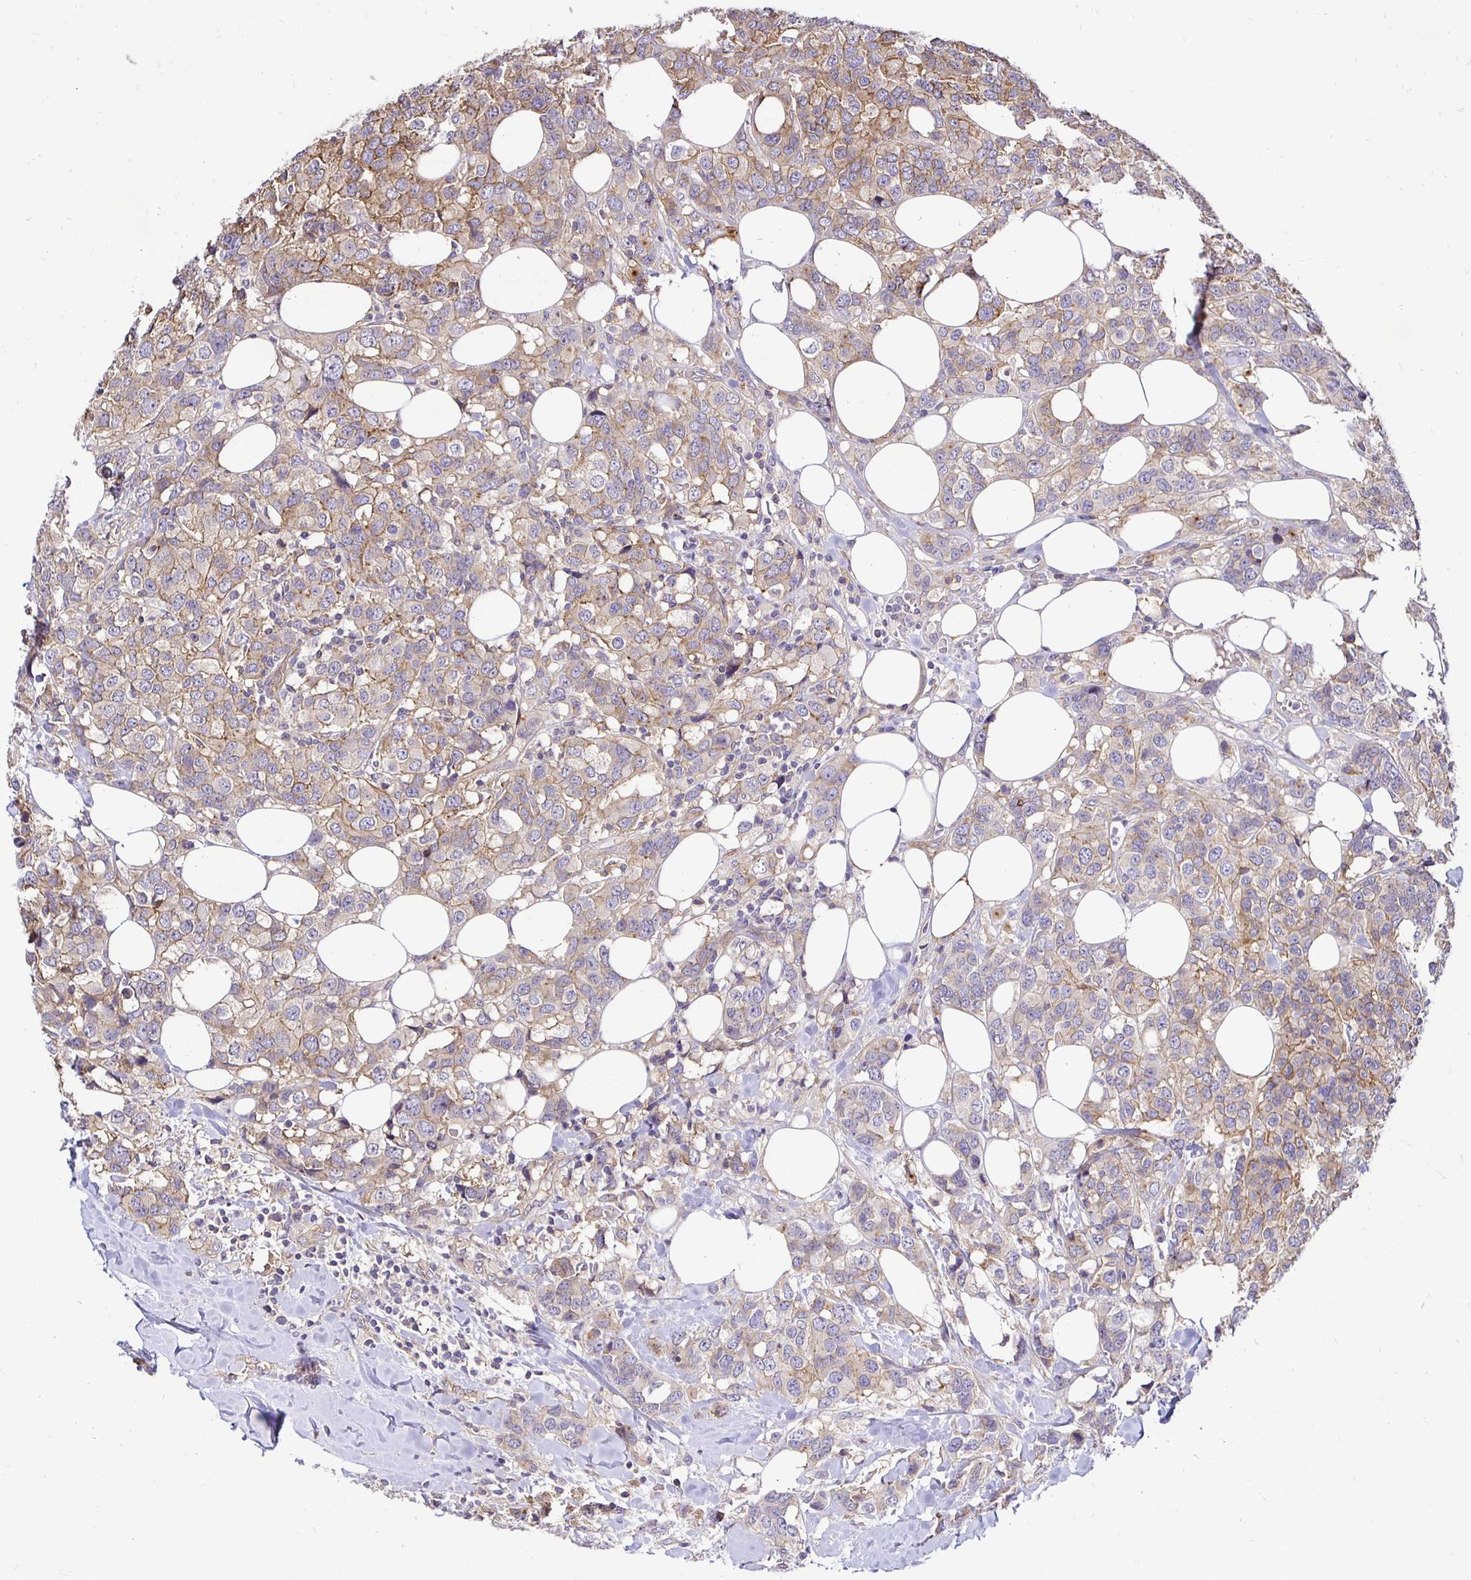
{"staining": {"intensity": "moderate", "quantity": "25%-75%", "location": "cytoplasmic/membranous"}, "tissue": "breast cancer", "cell_type": "Tumor cells", "image_type": "cancer", "snomed": [{"axis": "morphology", "description": "Lobular carcinoma"}, {"axis": "topography", "description": "Breast"}], "caption": "Brown immunohistochemical staining in breast lobular carcinoma displays moderate cytoplasmic/membranous positivity in about 25%-75% of tumor cells.", "gene": "SLC9A1", "patient": {"sex": "female", "age": 59}}